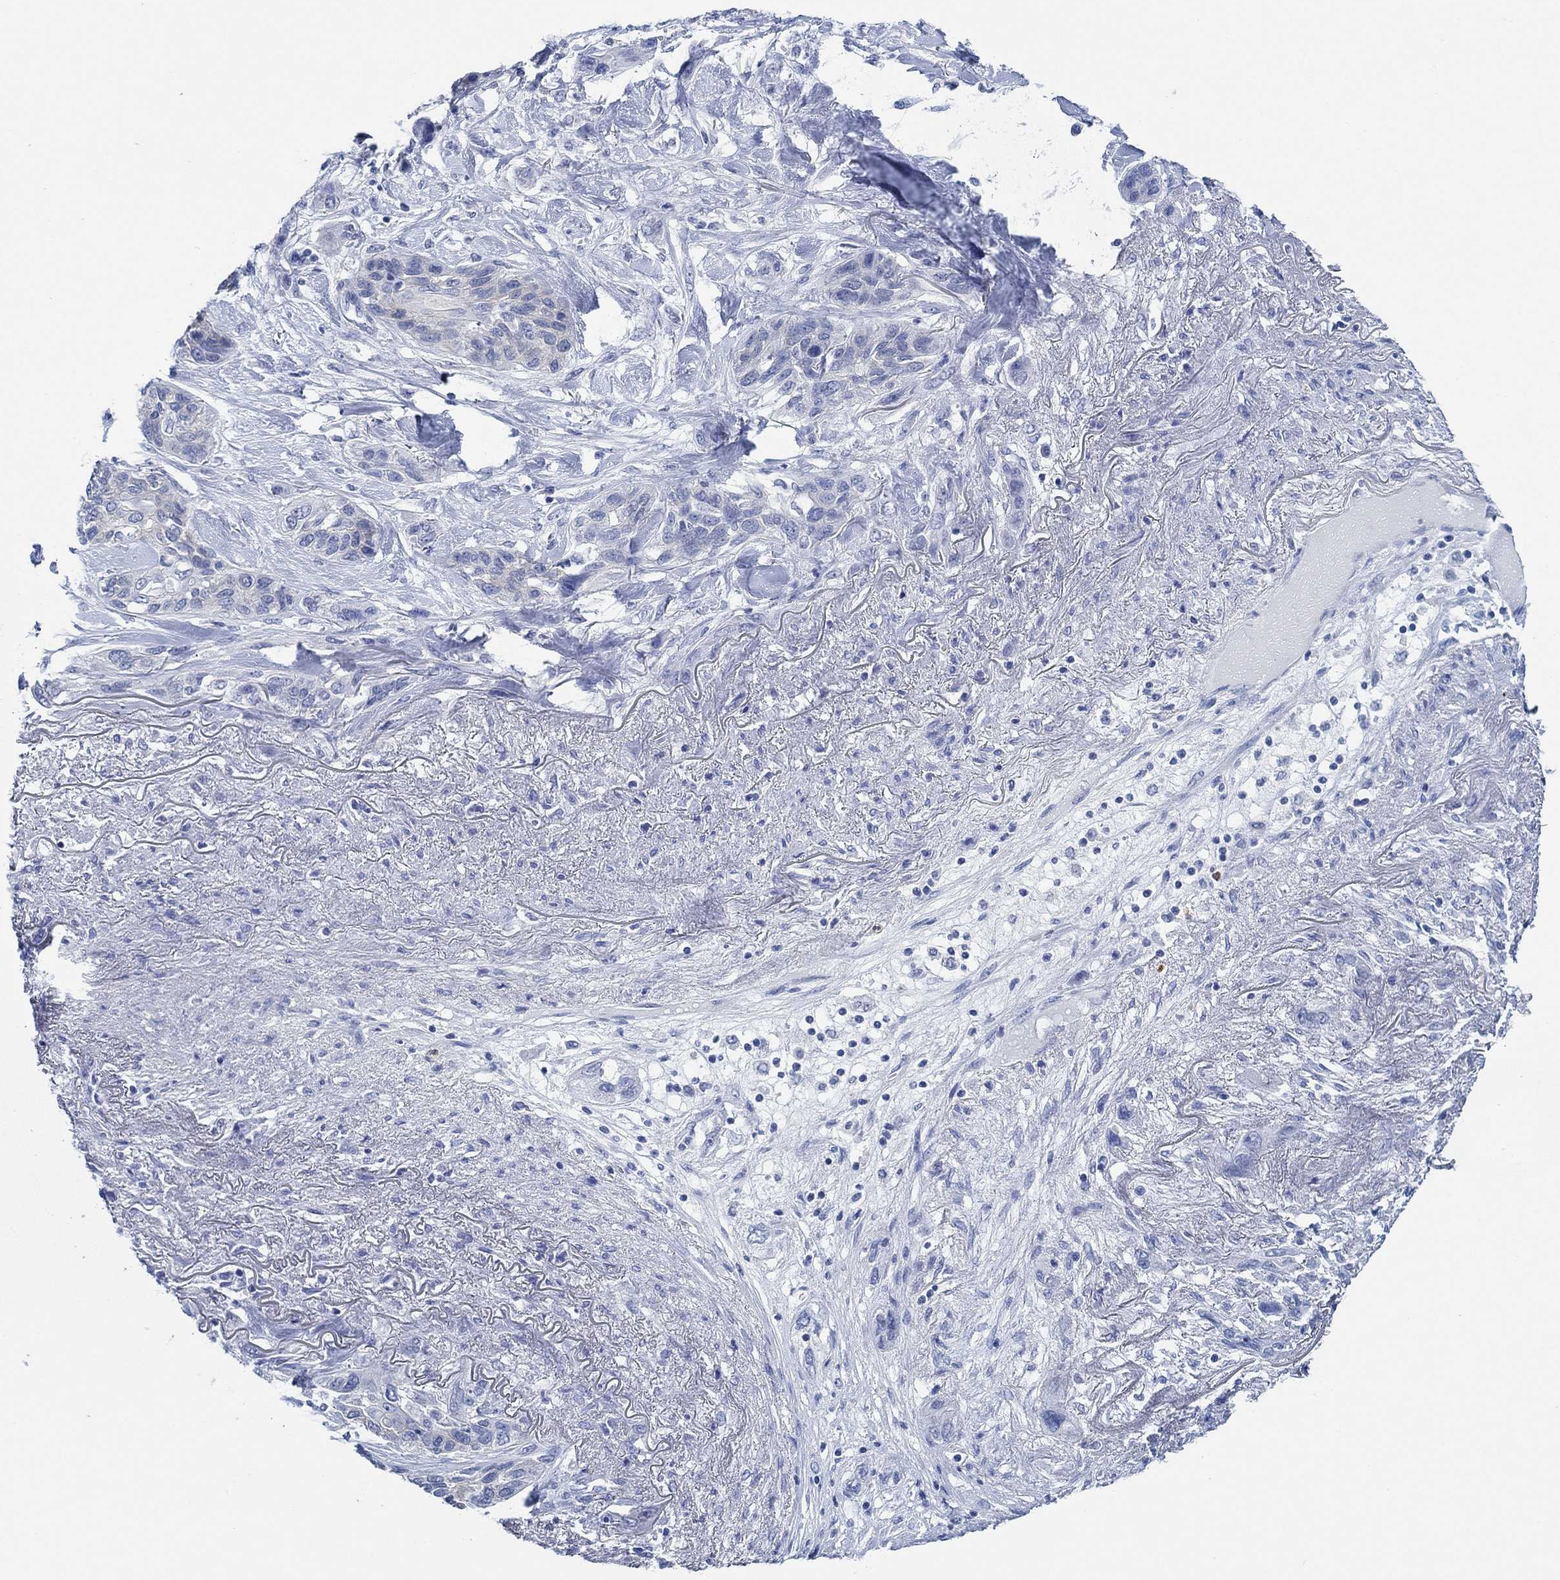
{"staining": {"intensity": "negative", "quantity": "none", "location": "none"}, "tissue": "lung cancer", "cell_type": "Tumor cells", "image_type": "cancer", "snomed": [{"axis": "morphology", "description": "Squamous cell carcinoma, NOS"}, {"axis": "topography", "description": "Lung"}], "caption": "DAB (3,3'-diaminobenzidine) immunohistochemical staining of lung cancer (squamous cell carcinoma) demonstrates no significant expression in tumor cells.", "gene": "ZNF671", "patient": {"sex": "female", "age": 70}}